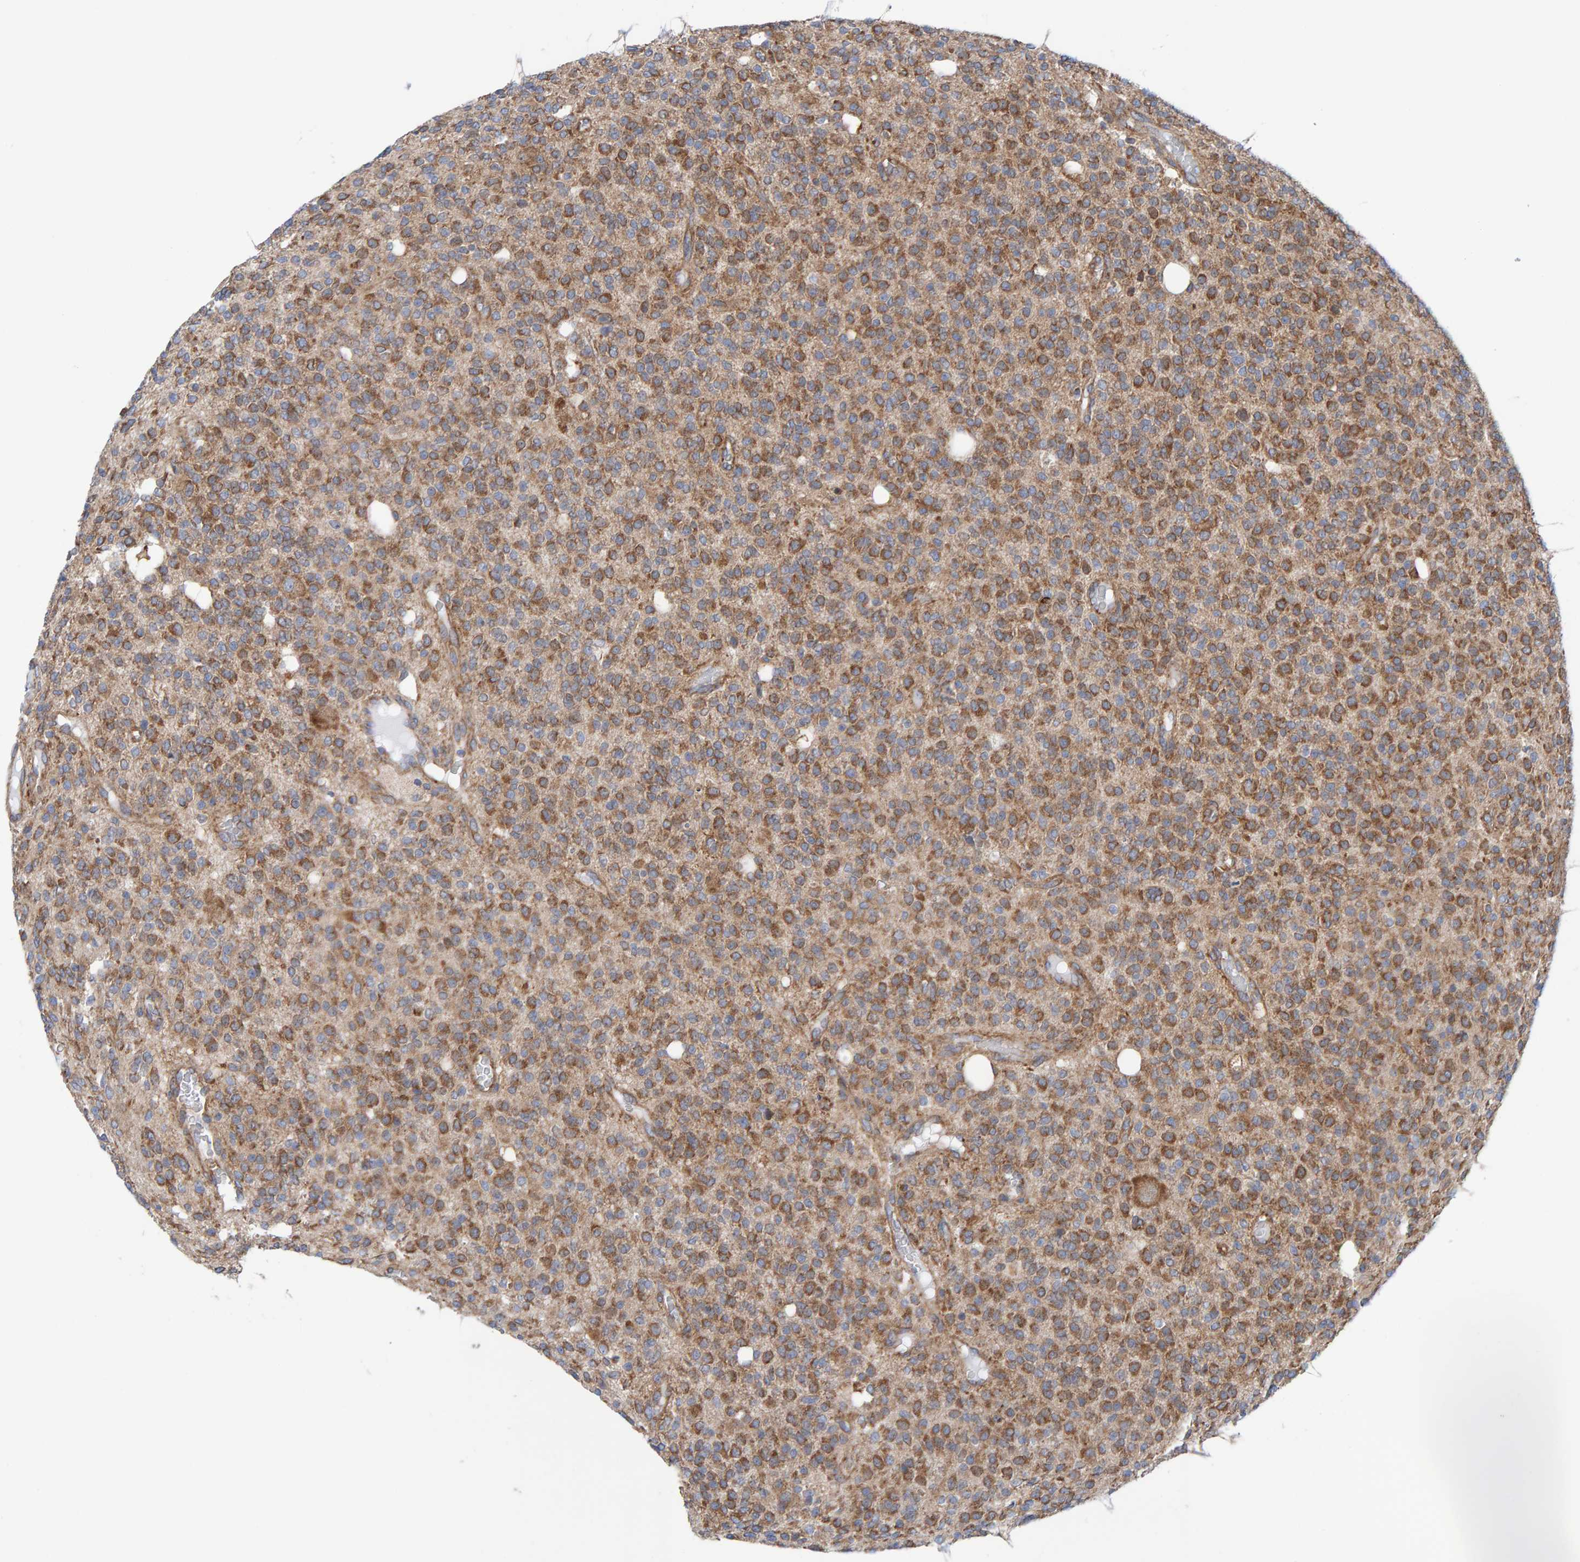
{"staining": {"intensity": "moderate", "quantity": ">75%", "location": "cytoplasmic/membranous"}, "tissue": "glioma", "cell_type": "Tumor cells", "image_type": "cancer", "snomed": [{"axis": "morphology", "description": "Glioma, malignant, High grade"}, {"axis": "topography", "description": "Brain"}], "caption": "A brown stain labels moderate cytoplasmic/membranous positivity of a protein in human glioma tumor cells. Immunohistochemistry stains the protein in brown and the nuclei are stained blue.", "gene": "CDK5RAP3", "patient": {"sex": "male", "age": 34}}